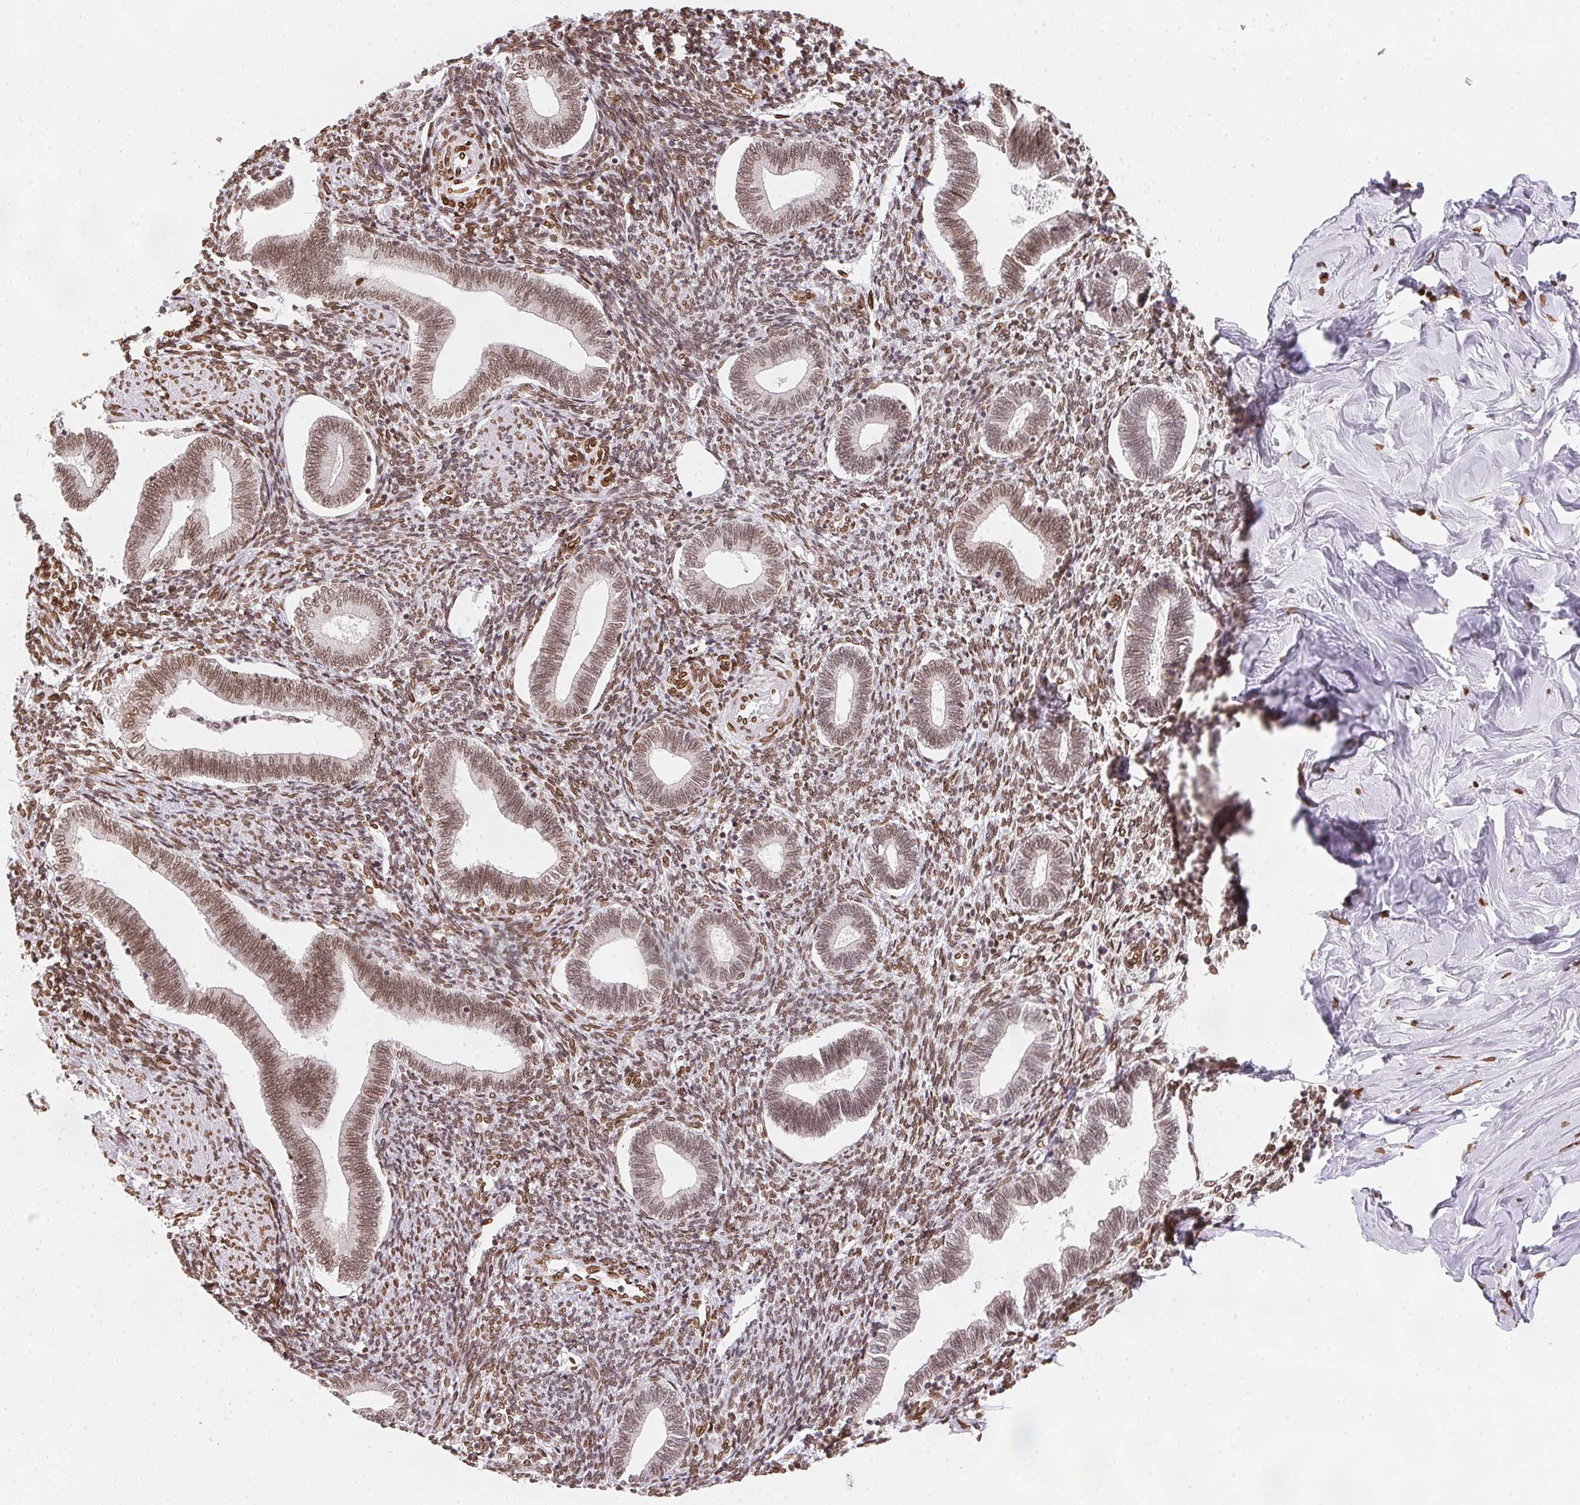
{"staining": {"intensity": "moderate", "quantity": ">75%", "location": "nuclear"}, "tissue": "endometrium", "cell_type": "Cells in endometrial stroma", "image_type": "normal", "snomed": [{"axis": "morphology", "description": "Normal tissue, NOS"}, {"axis": "topography", "description": "Endometrium"}], "caption": "The micrograph exhibits a brown stain indicating the presence of a protein in the nuclear of cells in endometrial stroma in endometrium. (DAB (3,3'-diaminobenzidine) = brown stain, brightfield microscopy at high magnification).", "gene": "SAP30BP", "patient": {"sex": "female", "age": 42}}